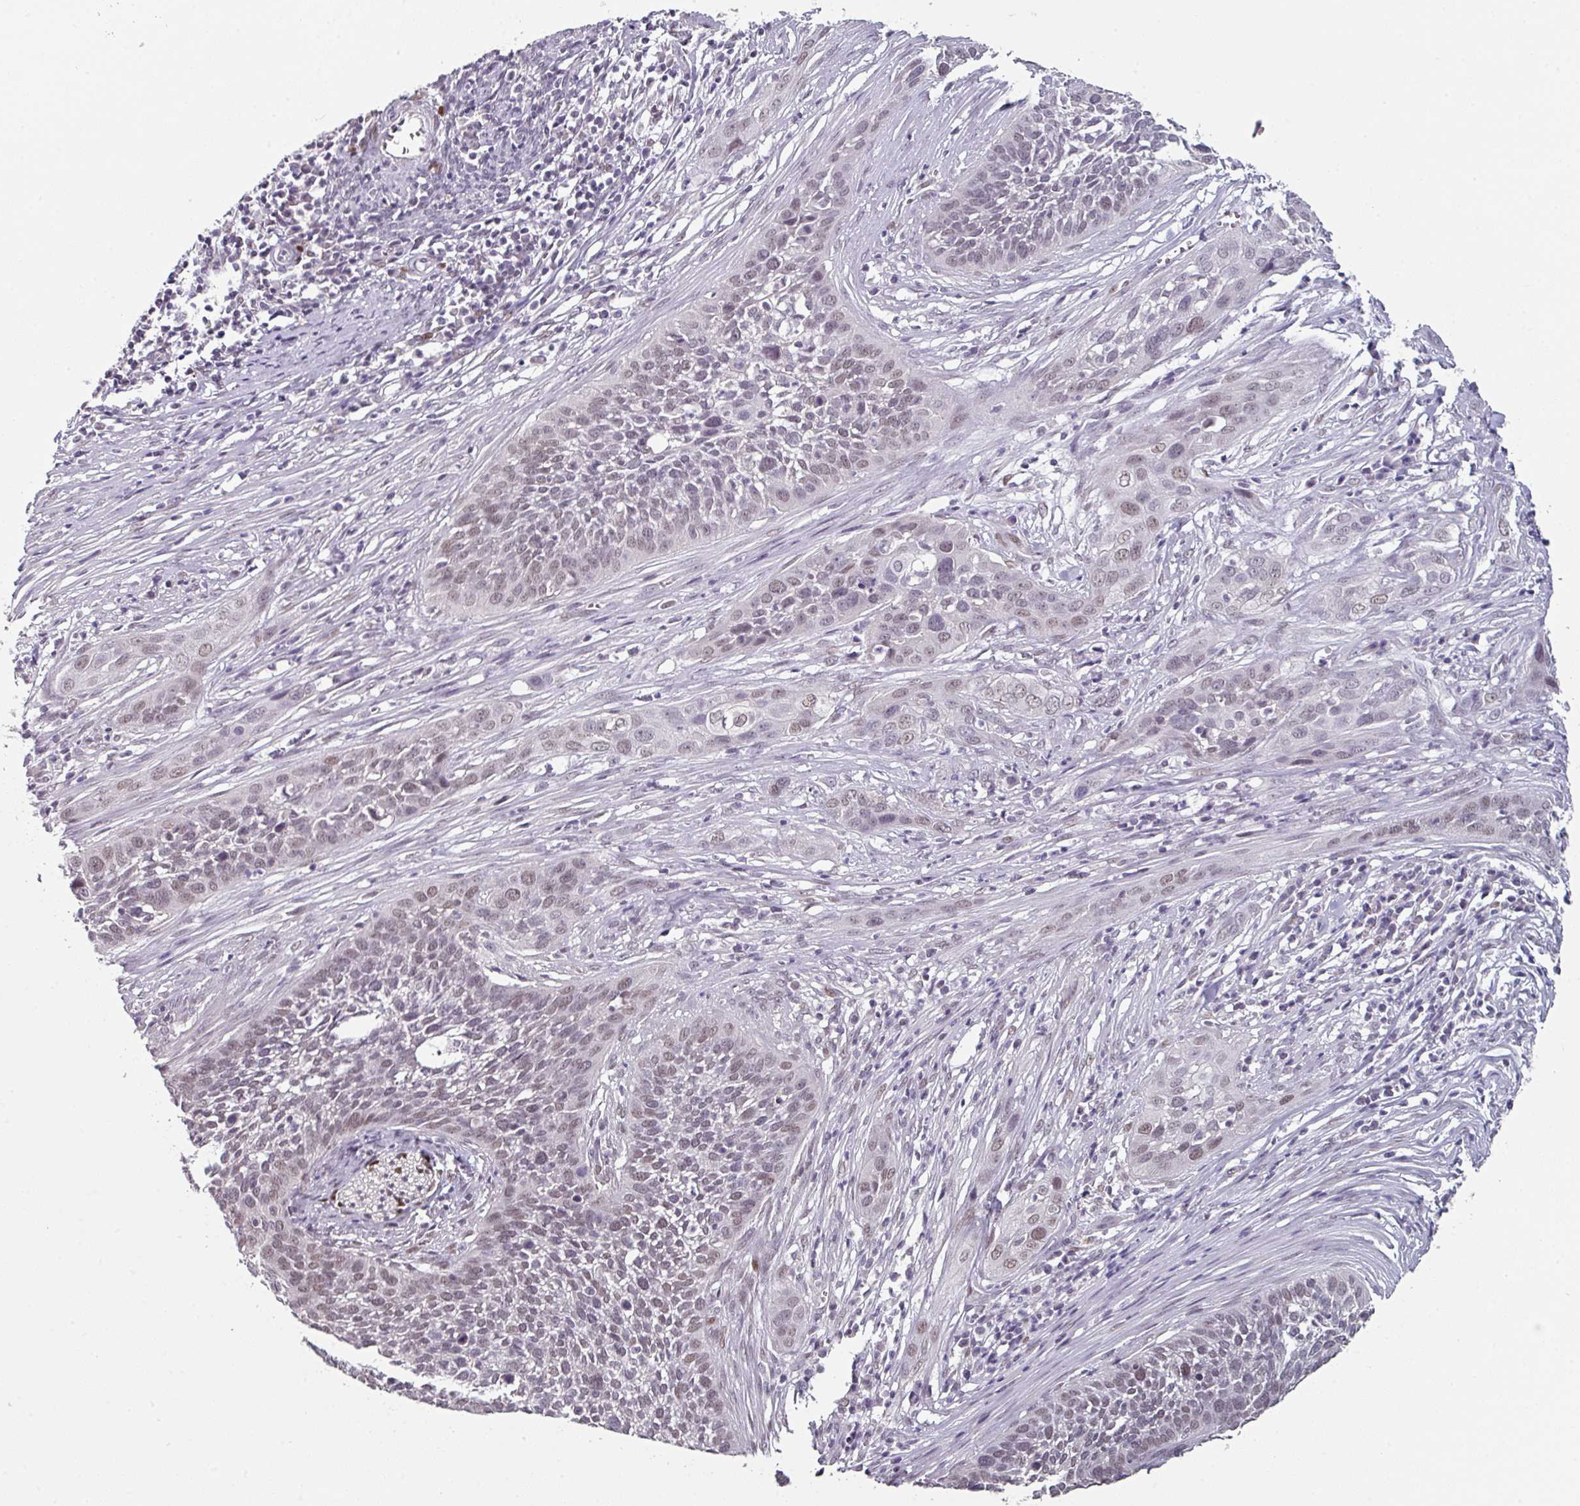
{"staining": {"intensity": "moderate", "quantity": "25%-75%", "location": "nuclear"}, "tissue": "cervical cancer", "cell_type": "Tumor cells", "image_type": "cancer", "snomed": [{"axis": "morphology", "description": "Squamous cell carcinoma, NOS"}, {"axis": "topography", "description": "Cervix"}], "caption": "Protein staining of cervical cancer tissue shows moderate nuclear staining in approximately 25%-75% of tumor cells.", "gene": "ELK1", "patient": {"sex": "female", "age": 34}}